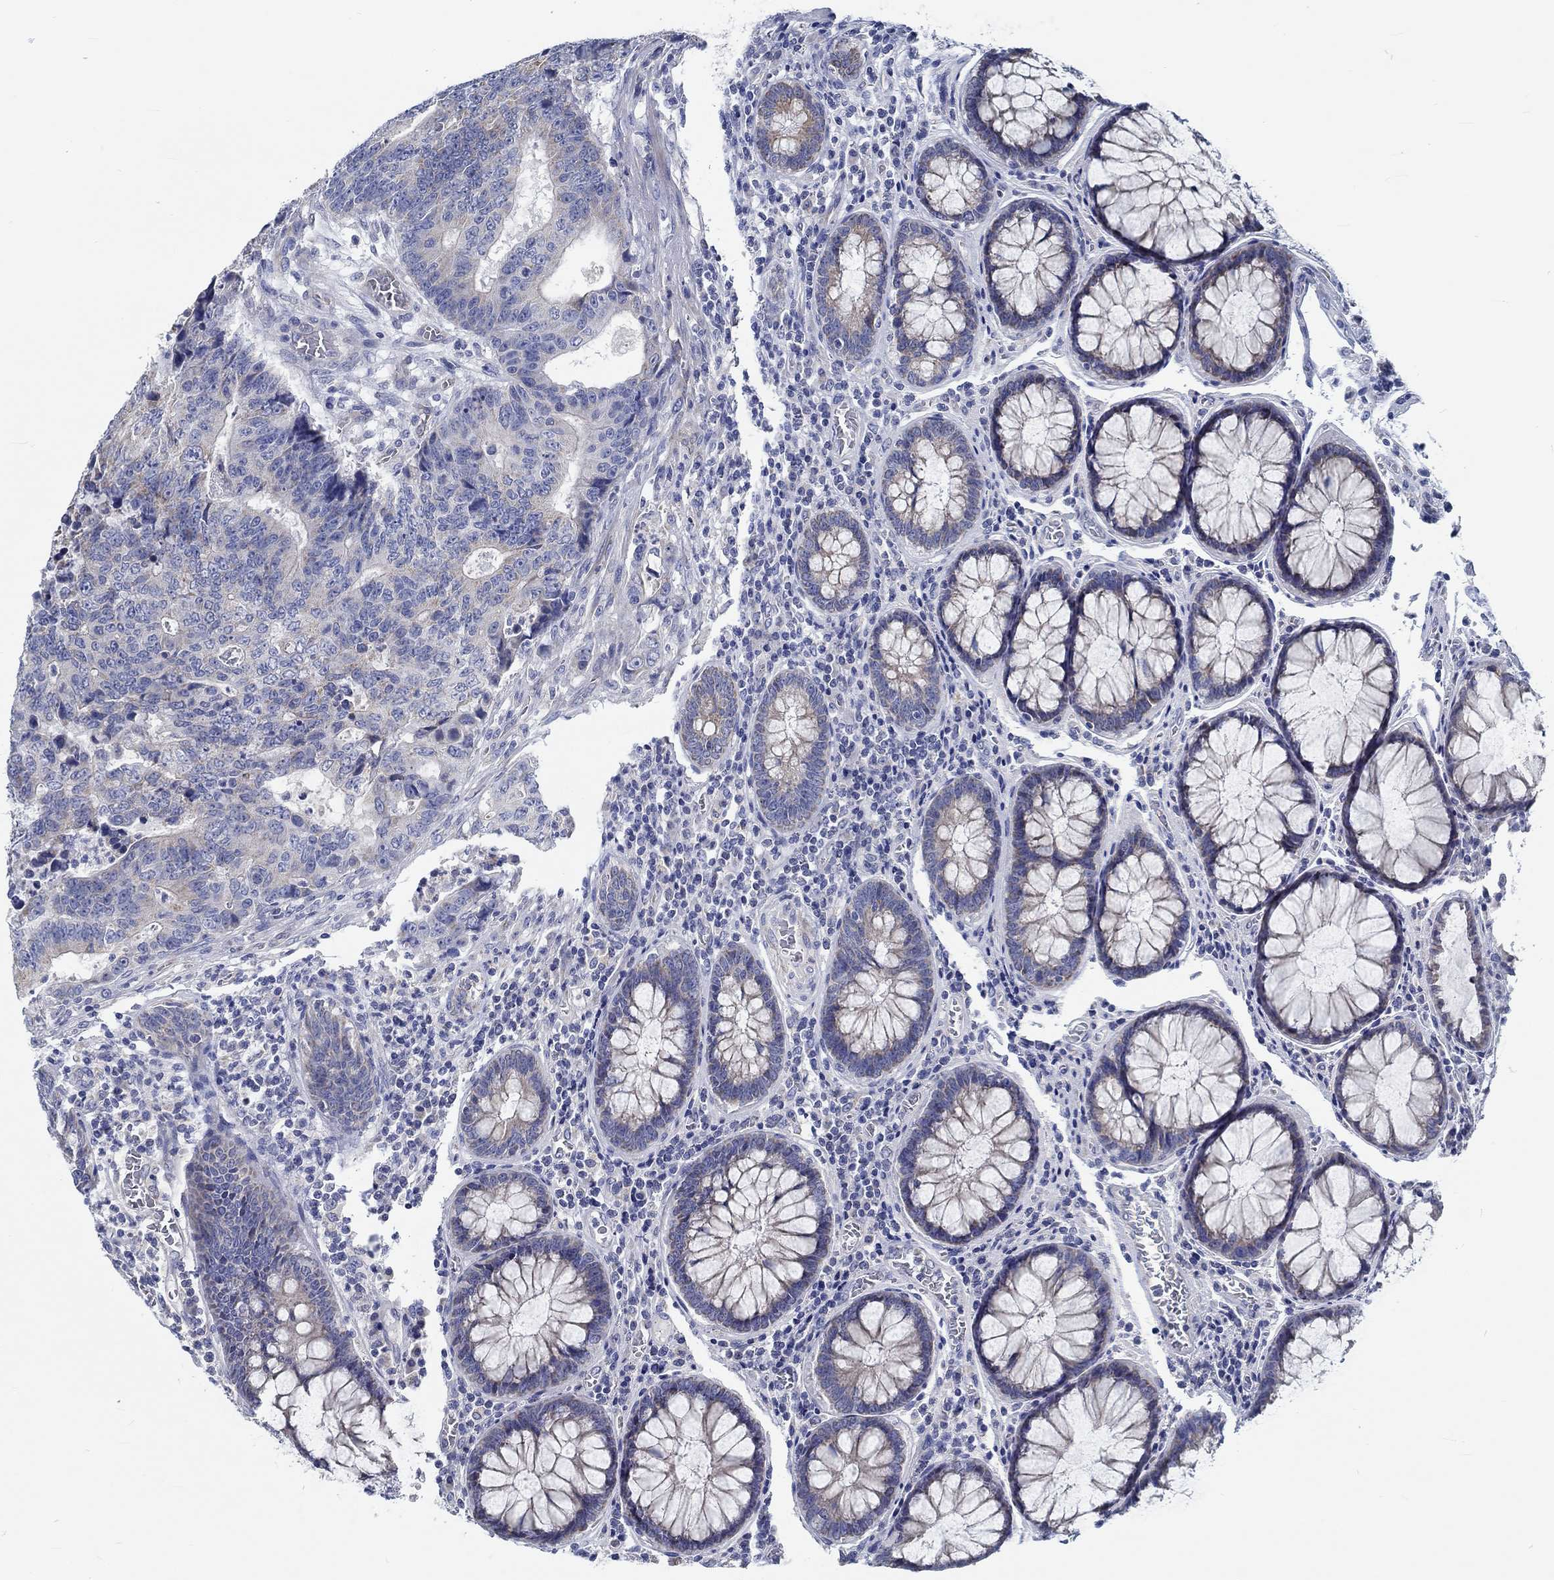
{"staining": {"intensity": "negative", "quantity": "none", "location": "none"}, "tissue": "colorectal cancer", "cell_type": "Tumor cells", "image_type": "cancer", "snomed": [{"axis": "morphology", "description": "Adenocarcinoma, NOS"}, {"axis": "topography", "description": "Colon"}], "caption": "Human colorectal cancer stained for a protein using immunohistochemistry (IHC) exhibits no expression in tumor cells.", "gene": "MYBPC1", "patient": {"sex": "female", "age": 48}}